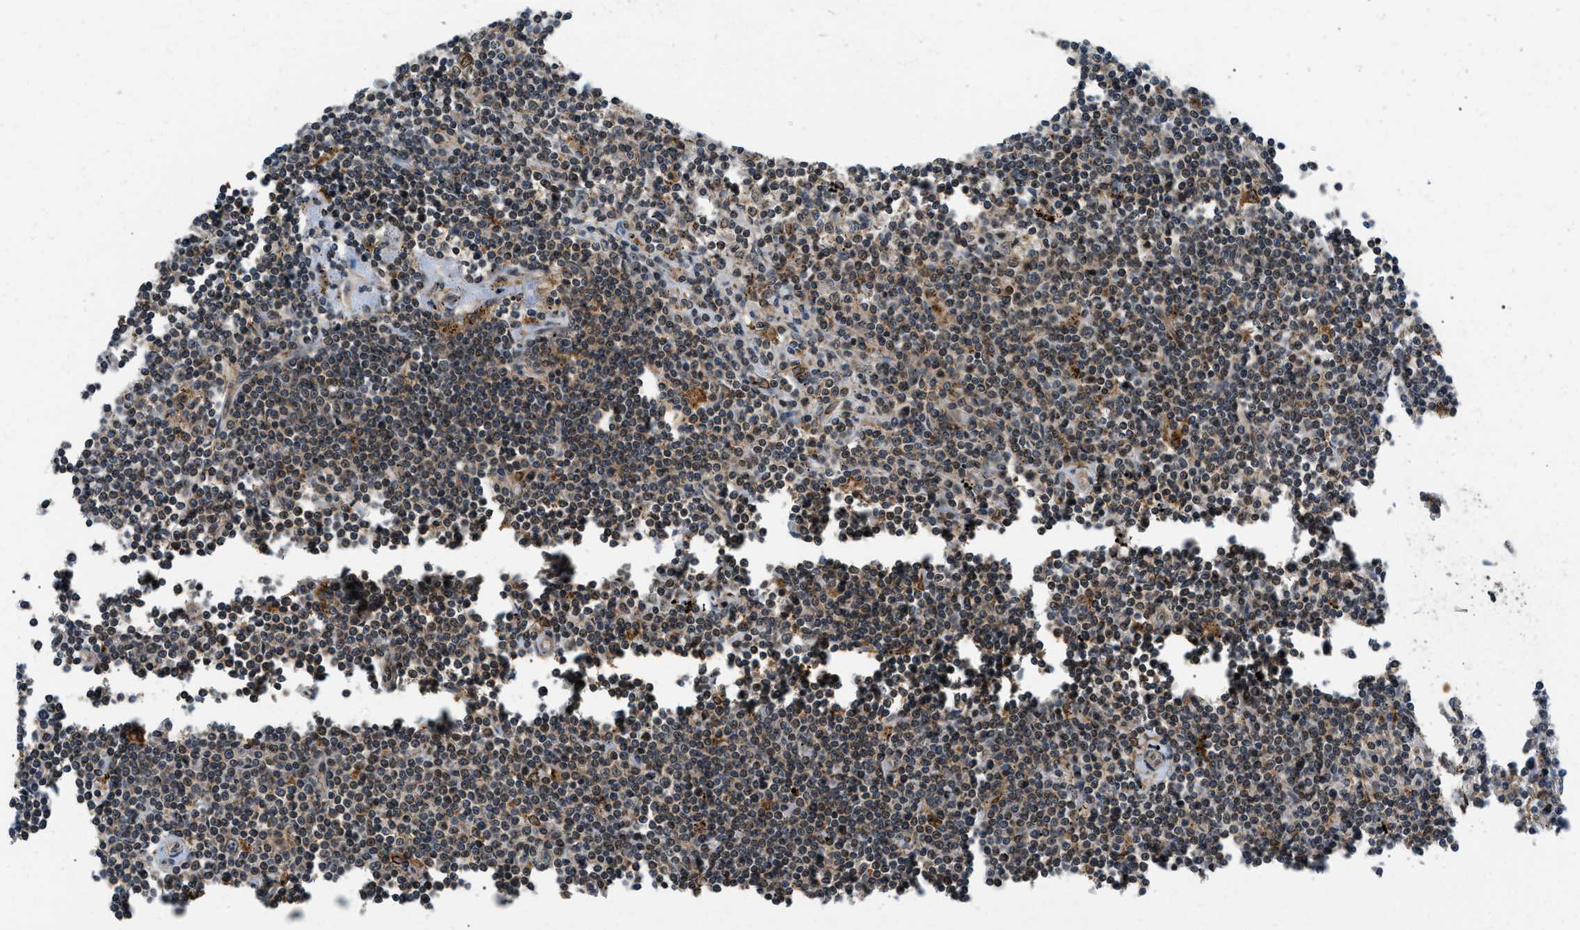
{"staining": {"intensity": "moderate", "quantity": "<25%", "location": "cytoplasmic/membranous"}, "tissue": "lymphoma", "cell_type": "Tumor cells", "image_type": "cancer", "snomed": [{"axis": "morphology", "description": "Malignant lymphoma, non-Hodgkin's type, Low grade"}, {"axis": "topography", "description": "Spleen"}], "caption": "Protein staining reveals moderate cytoplasmic/membranous staining in about <25% of tumor cells in low-grade malignant lymphoma, non-Hodgkin's type.", "gene": "ATP6AP1", "patient": {"sex": "male", "age": 76}}